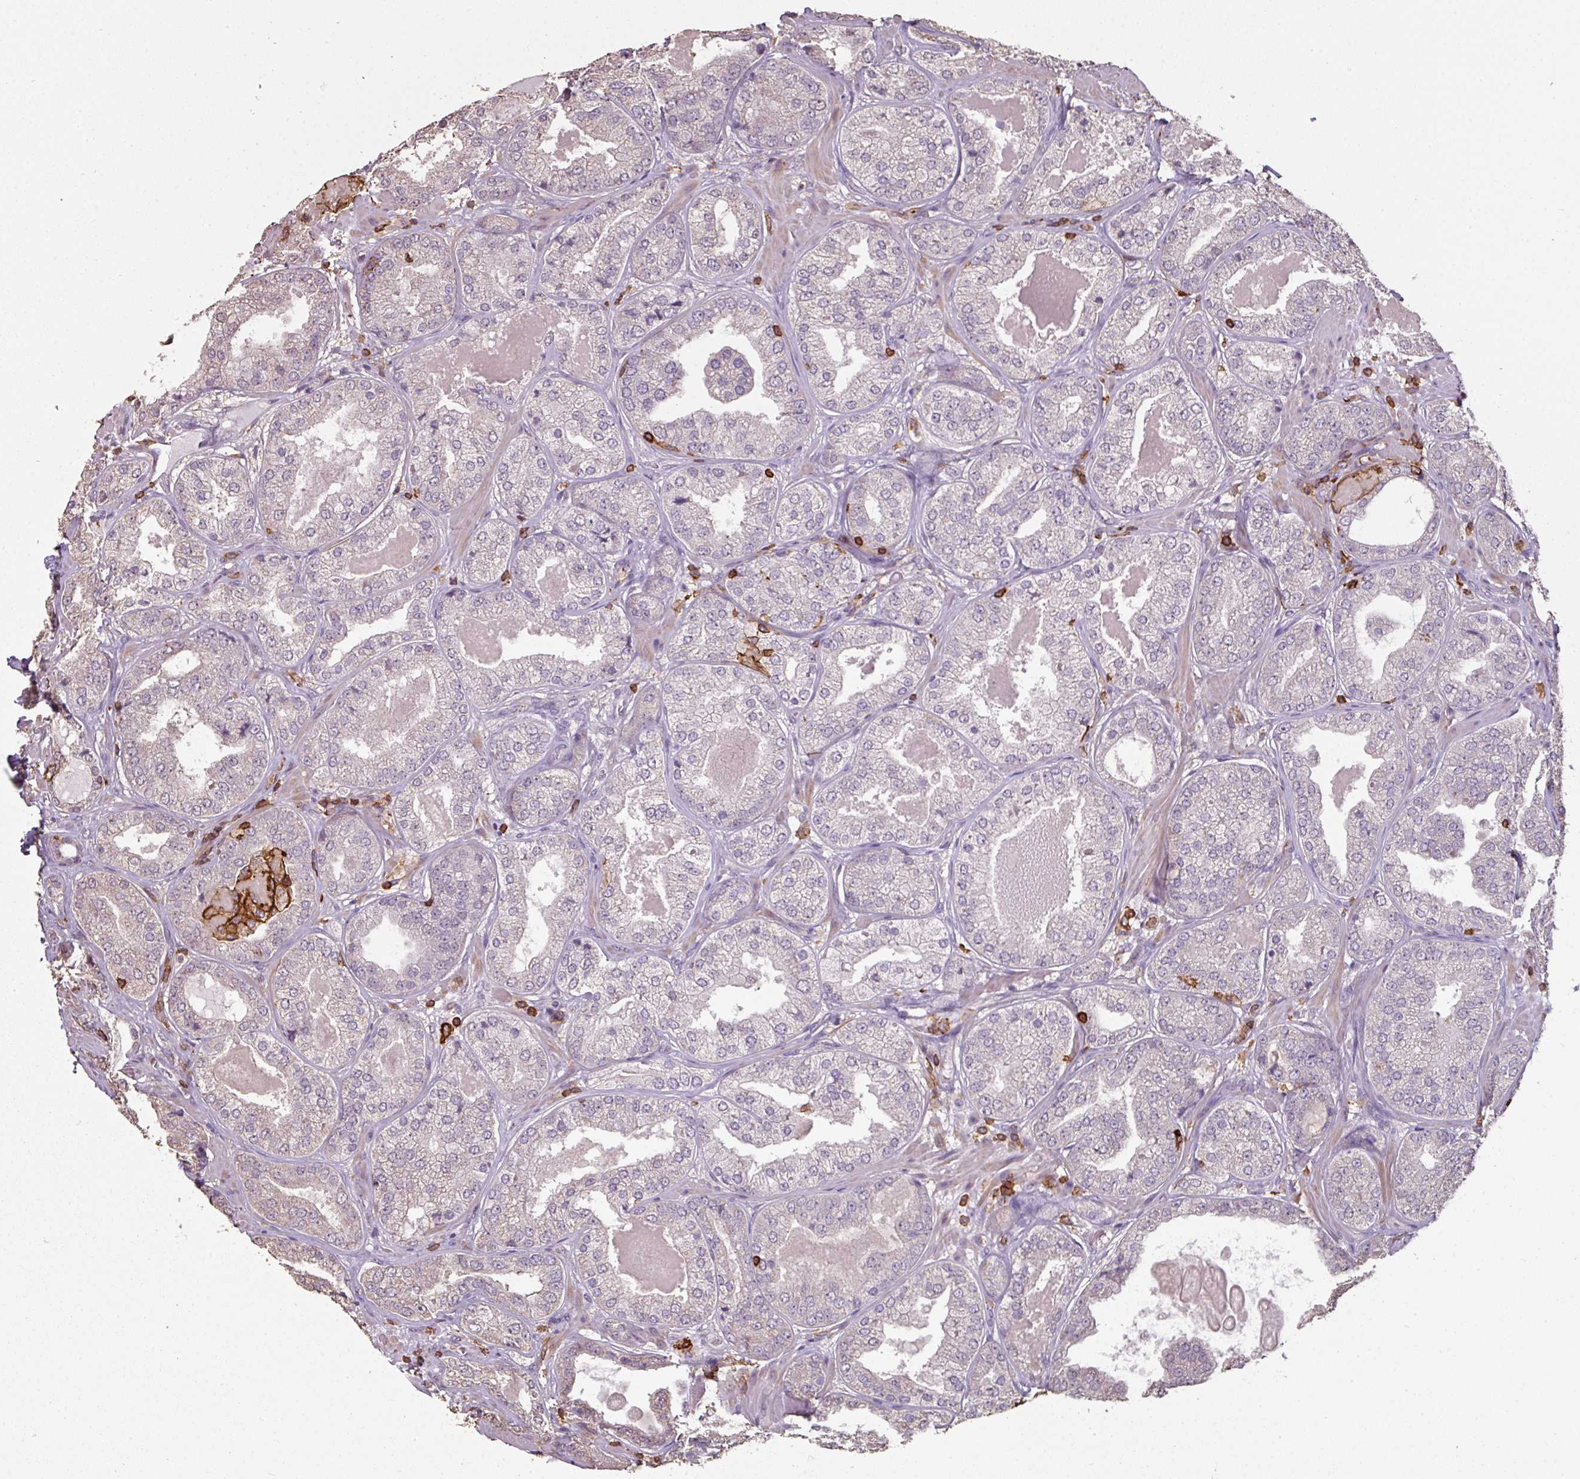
{"staining": {"intensity": "negative", "quantity": "none", "location": "none"}, "tissue": "prostate cancer", "cell_type": "Tumor cells", "image_type": "cancer", "snomed": [{"axis": "morphology", "description": "Adenocarcinoma, High grade"}, {"axis": "topography", "description": "Prostate"}], "caption": "High power microscopy photomicrograph of an immunohistochemistry (IHC) image of prostate cancer, revealing no significant staining in tumor cells. Brightfield microscopy of immunohistochemistry stained with DAB (brown) and hematoxylin (blue), captured at high magnification.", "gene": "OLFML2B", "patient": {"sex": "male", "age": 63}}